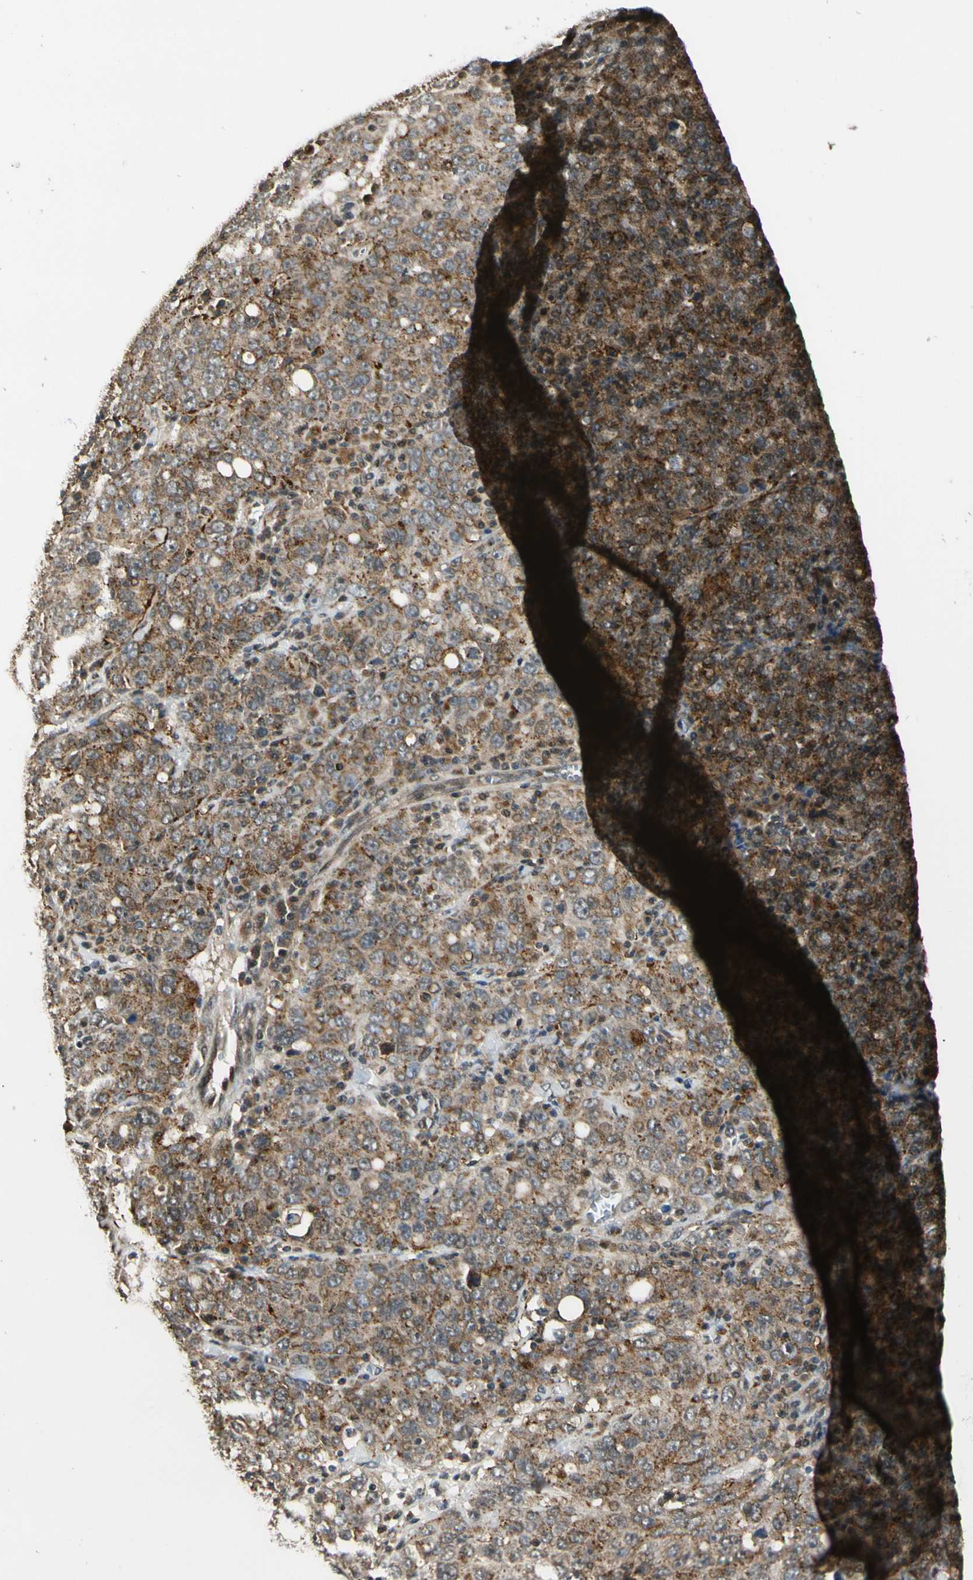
{"staining": {"intensity": "moderate", "quantity": ">75%", "location": "cytoplasmic/membranous"}, "tissue": "ovarian cancer", "cell_type": "Tumor cells", "image_type": "cancer", "snomed": [{"axis": "morphology", "description": "Carcinoma, endometroid"}, {"axis": "topography", "description": "Ovary"}], "caption": "Ovarian endometroid carcinoma tissue shows moderate cytoplasmic/membranous positivity in approximately >75% of tumor cells", "gene": "LAMTOR1", "patient": {"sex": "female", "age": 62}}